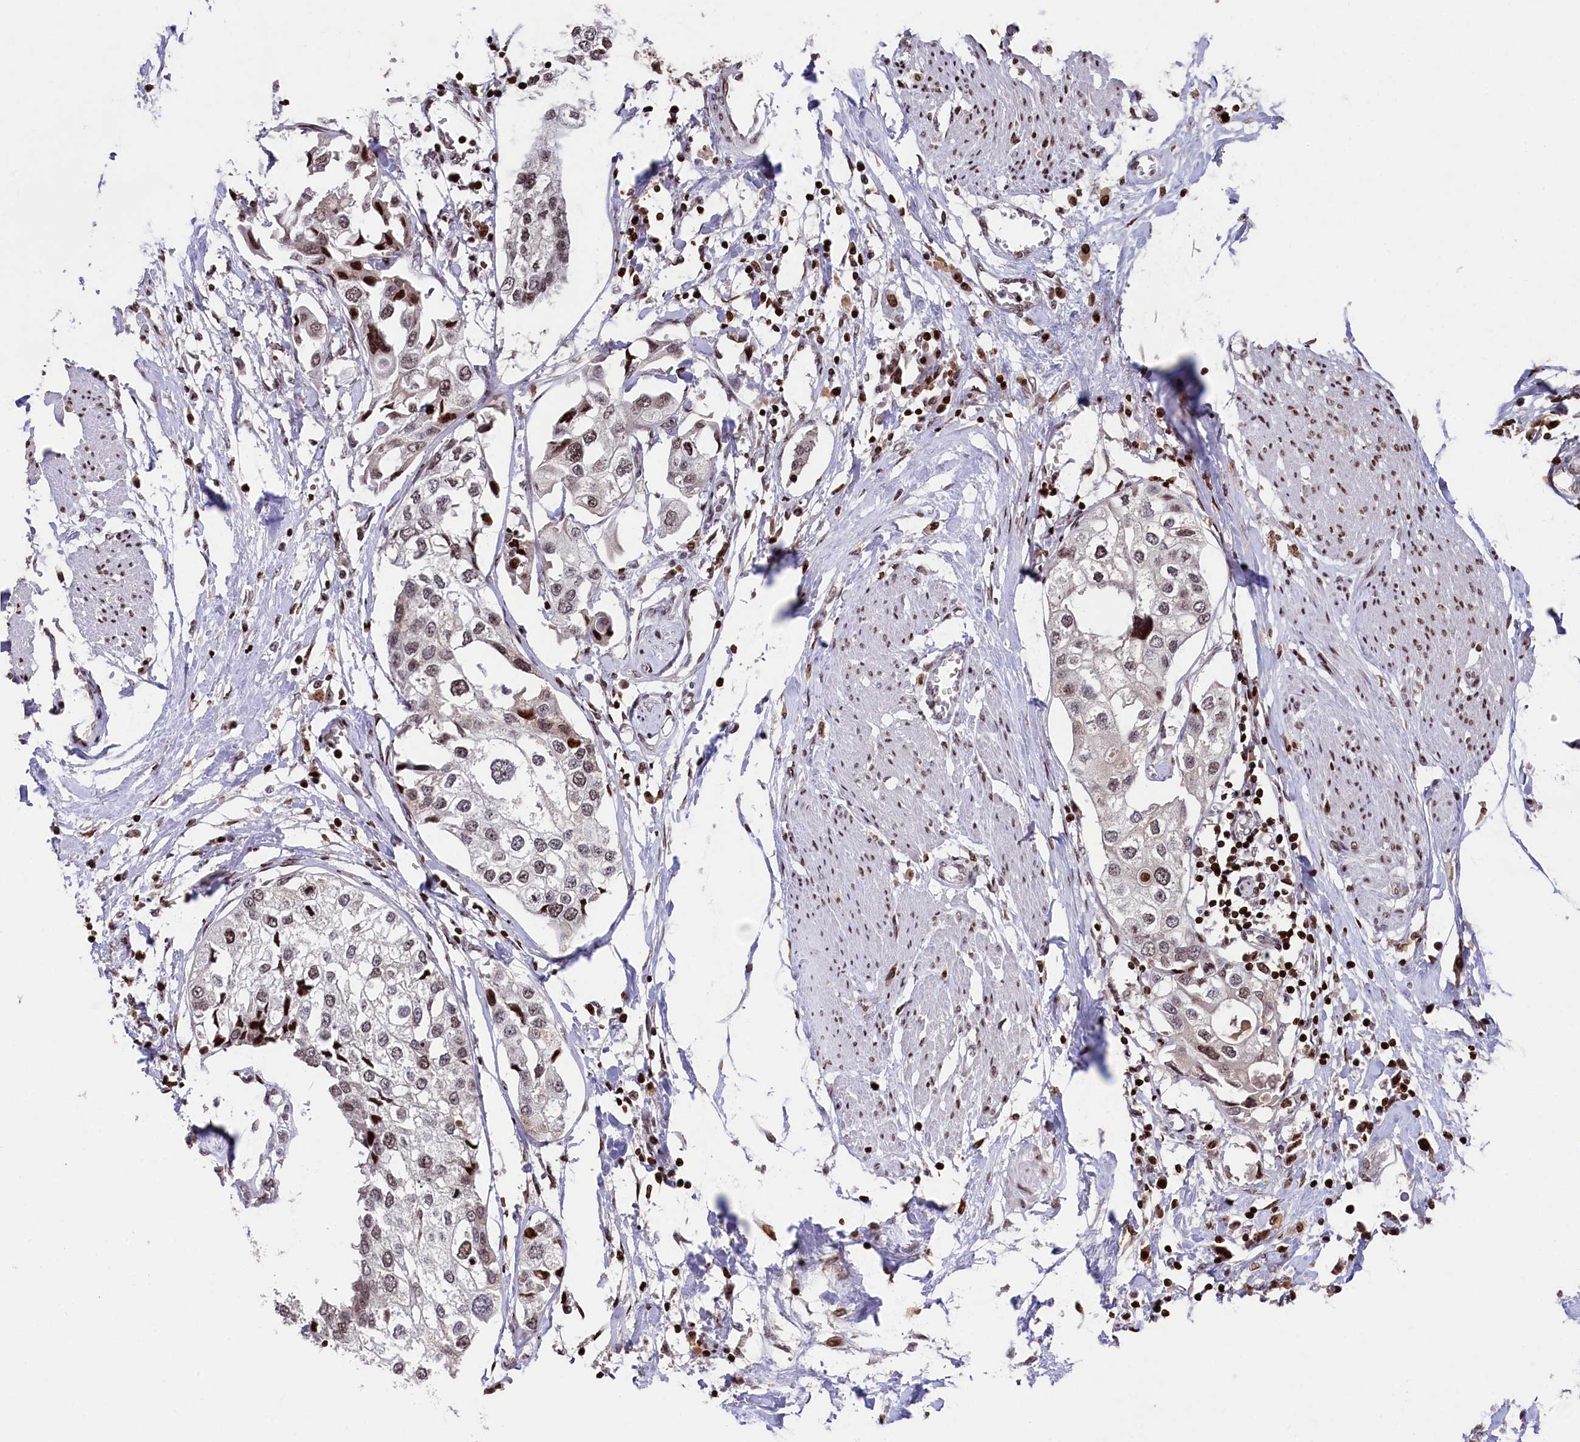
{"staining": {"intensity": "weak", "quantity": "<25%", "location": "nuclear"}, "tissue": "urothelial cancer", "cell_type": "Tumor cells", "image_type": "cancer", "snomed": [{"axis": "morphology", "description": "Urothelial carcinoma, High grade"}, {"axis": "topography", "description": "Urinary bladder"}], "caption": "Urothelial cancer was stained to show a protein in brown. There is no significant staining in tumor cells.", "gene": "MCF2L2", "patient": {"sex": "male", "age": 64}}